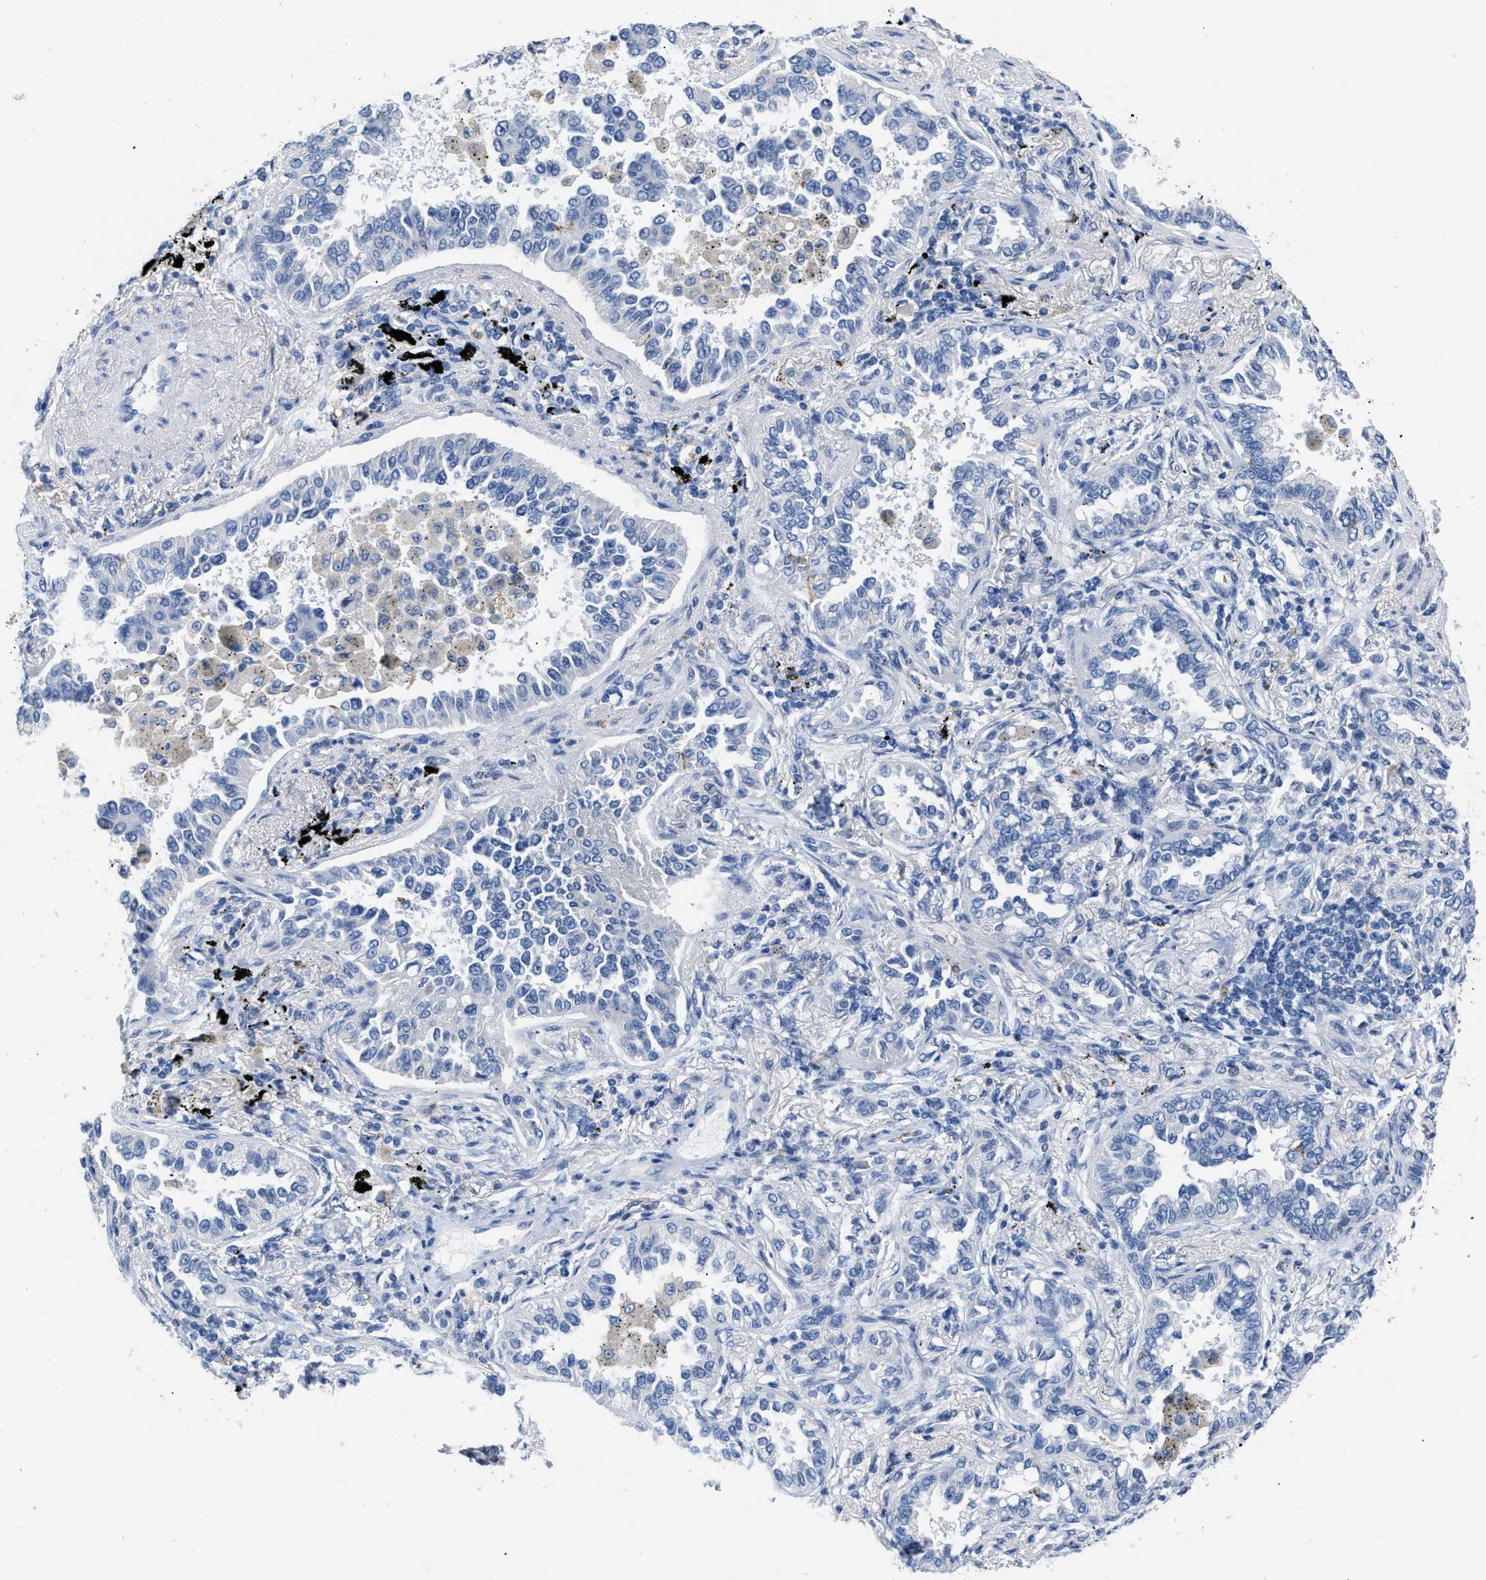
{"staining": {"intensity": "negative", "quantity": "none", "location": "none"}, "tissue": "lung cancer", "cell_type": "Tumor cells", "image_type": "cancer", "snomed": [{"axis": "morphology", "description": "Normal tissue, NOS"}, {"axis": "morphology", "description": "Adenocarcinoma, NOS"}, {"axis": "topography", "description": "Lung"}], "caption": "This image is of adenocarcinoma (lung) stained with immunohistochemistry (IHC) to label a protein in brown with the nuclei are counter-stained blue. There is no staining in tumor cells.", "gene": "BOLL", "patient": {"sex": "male", "age": 59}}